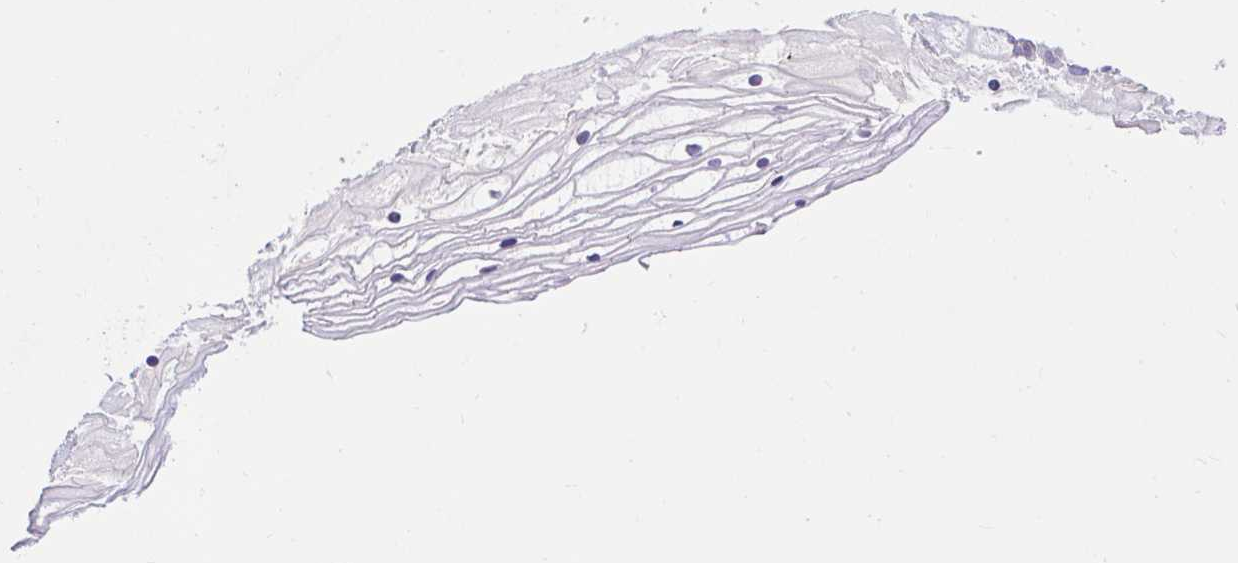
{"staining": {"intensity": "negative", "quantity": "none", "location": "none"}, "tissue": "cervix", "cell_type": "Glandular cells", "image_type": "normal", "snomed": [{"axis": "morphology", "description": "Normal tissue, NOS"}, {"axis": "topography", "description": "Cervix"}], "caption": "Protein analysis of unremarkable cervix exhibits no significant expression in glandular cells.", "gene": "CDO1", "patient": {"sex": "female", "age": 36}}